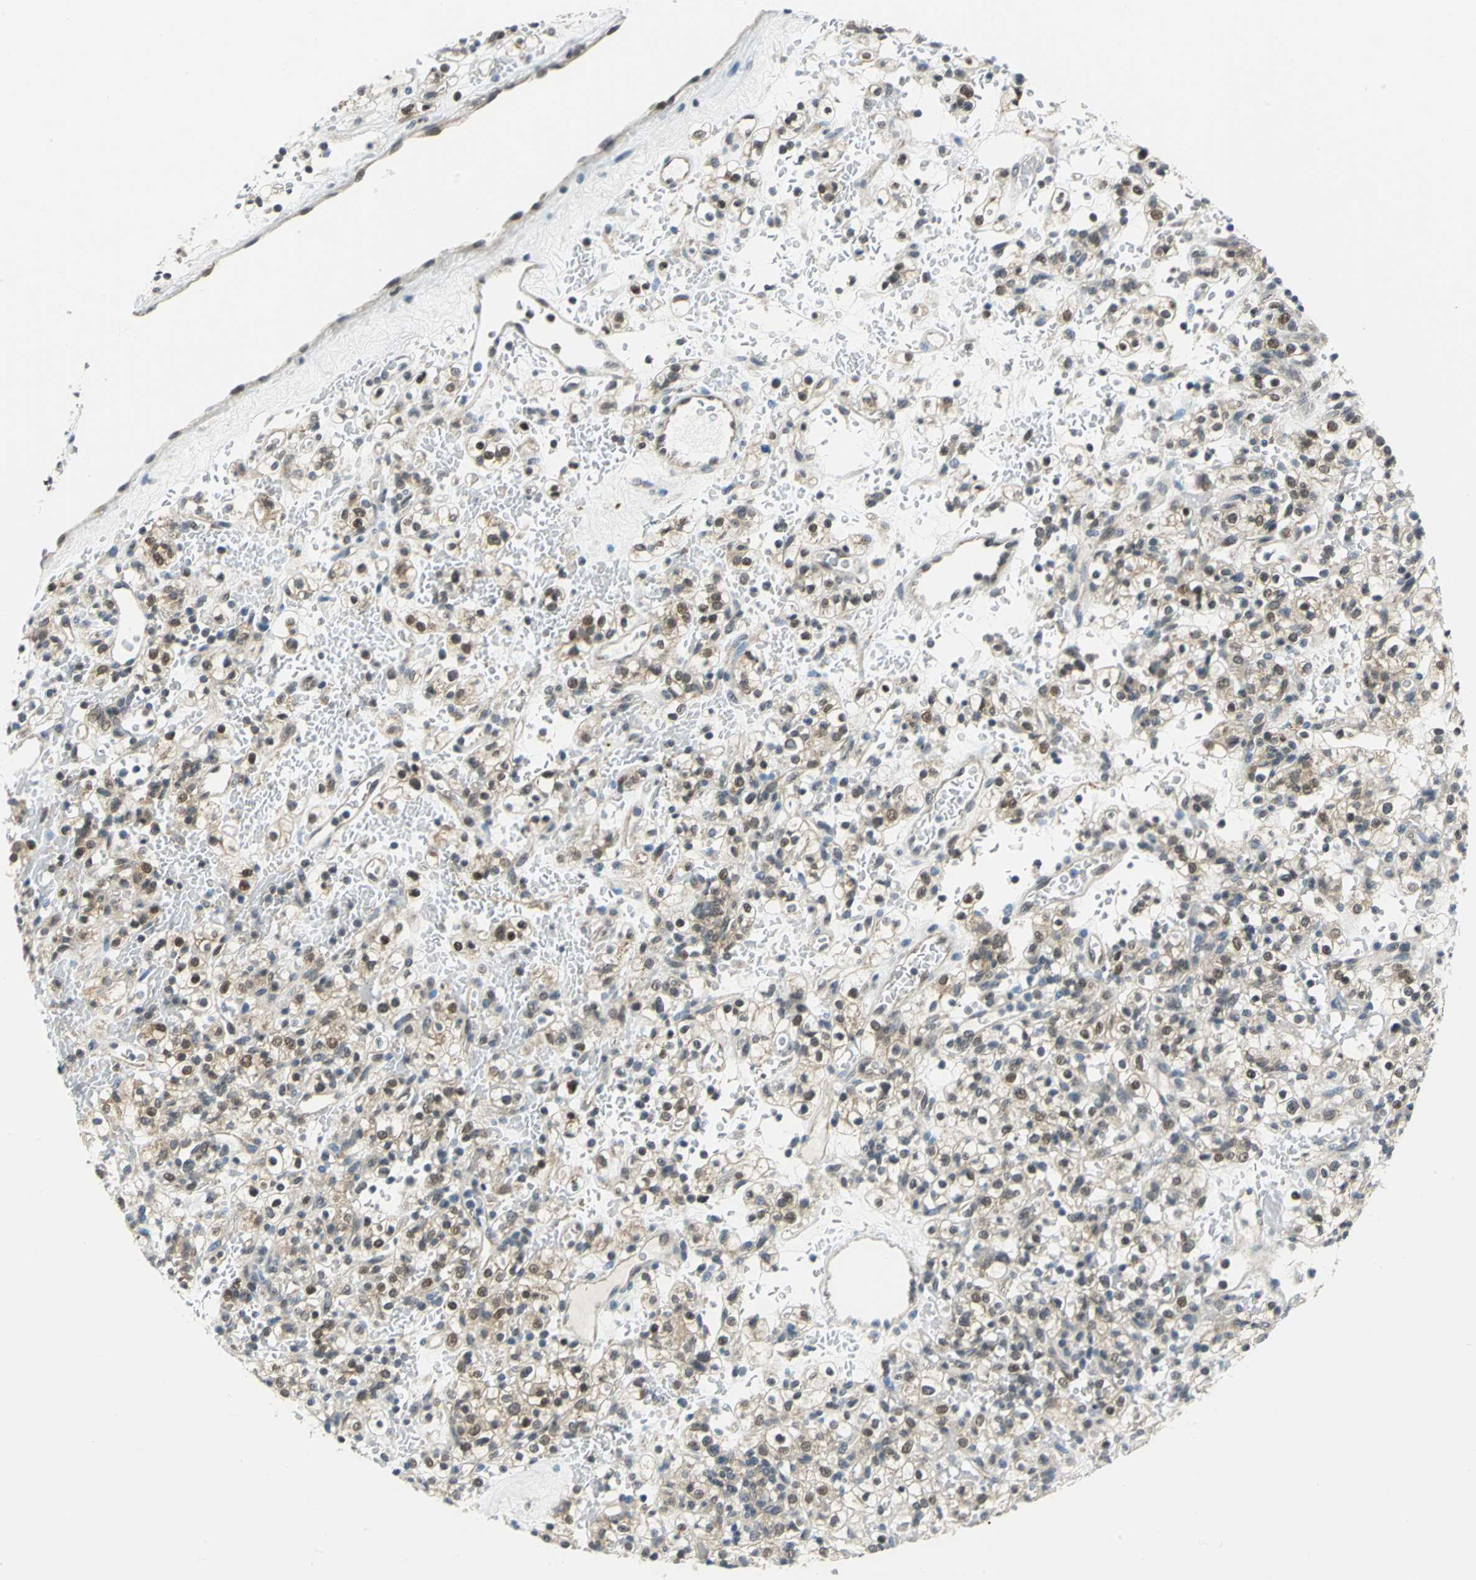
{"staining": {"intensity": "moderate", "quantity": ">75%", "location": "cytoplasmic/membranous,nuclear"}, "tissue": "renal cancer", "cell_type": "Tumor cells", "image_type": "cancer", "snomed": [{"axis": "morphology", "description": "Normal tissue, NOS"}, {"axis": "morphology", "description": "Adenocarcinoma, NOS"}, {"axis": "topography", "description": "Kidney"}], "caption": "Immunohistochemical staining of human adenocarcinoma (renal) shows medium levels of moderate cytoplasmic/membranous and nuclear expression in approximately >75% of tumor cells. (Stains: DAB (3,3'-diaminobenzidine) in brown, nuclei in blue, Microscopy: brightfield microscopy at high magnification).", "gene": "PIN1", "patient": {"sex": "female", "age": 72}}